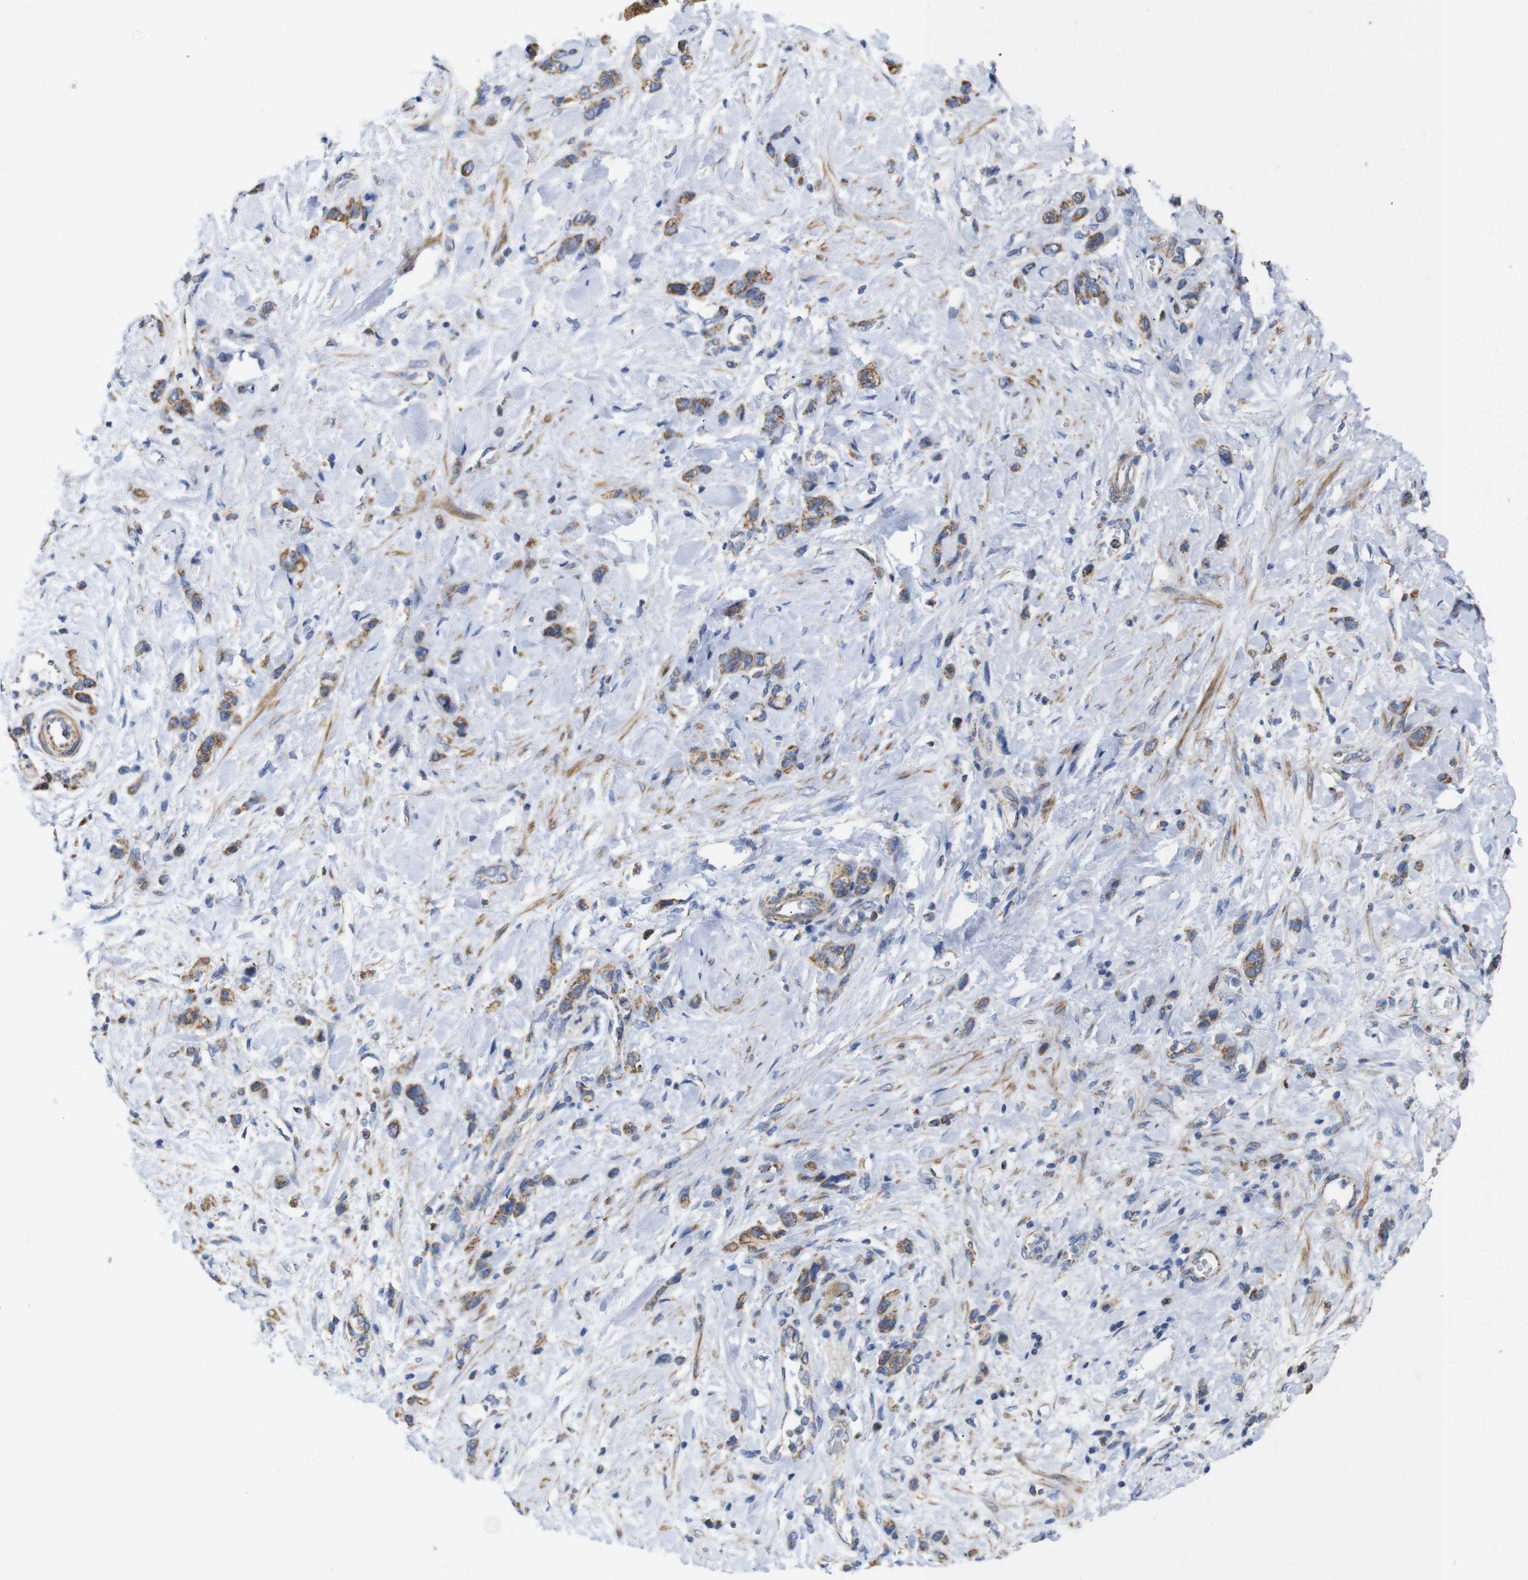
{"staining": {"intensity": "moderate", "quantity": ">75%", "location": "cytoplasmic/membranous"}, "tissue": "stomach cancer", "cell_type": "Tumor cells", "image_type": "cancer", "snomed": [{"axis": "morphology", "description": "Adenocarcinoma, NOS"}, {"axis": "morphology", "description": "Adenocarcinoma, High grade"}, {"axis": "topography", "description": "Stomach, upper"}, {"axis": "topography", "description": "Stomach, lower"}], "caption": "Protein analysis of adenocarcinoma (stomach) tissue shows moderate cytoplasmic/membranous expression in about >75% of tumor cells.", "gene": "FAM171B", "patient": {"sex": "female", "age": 65}}